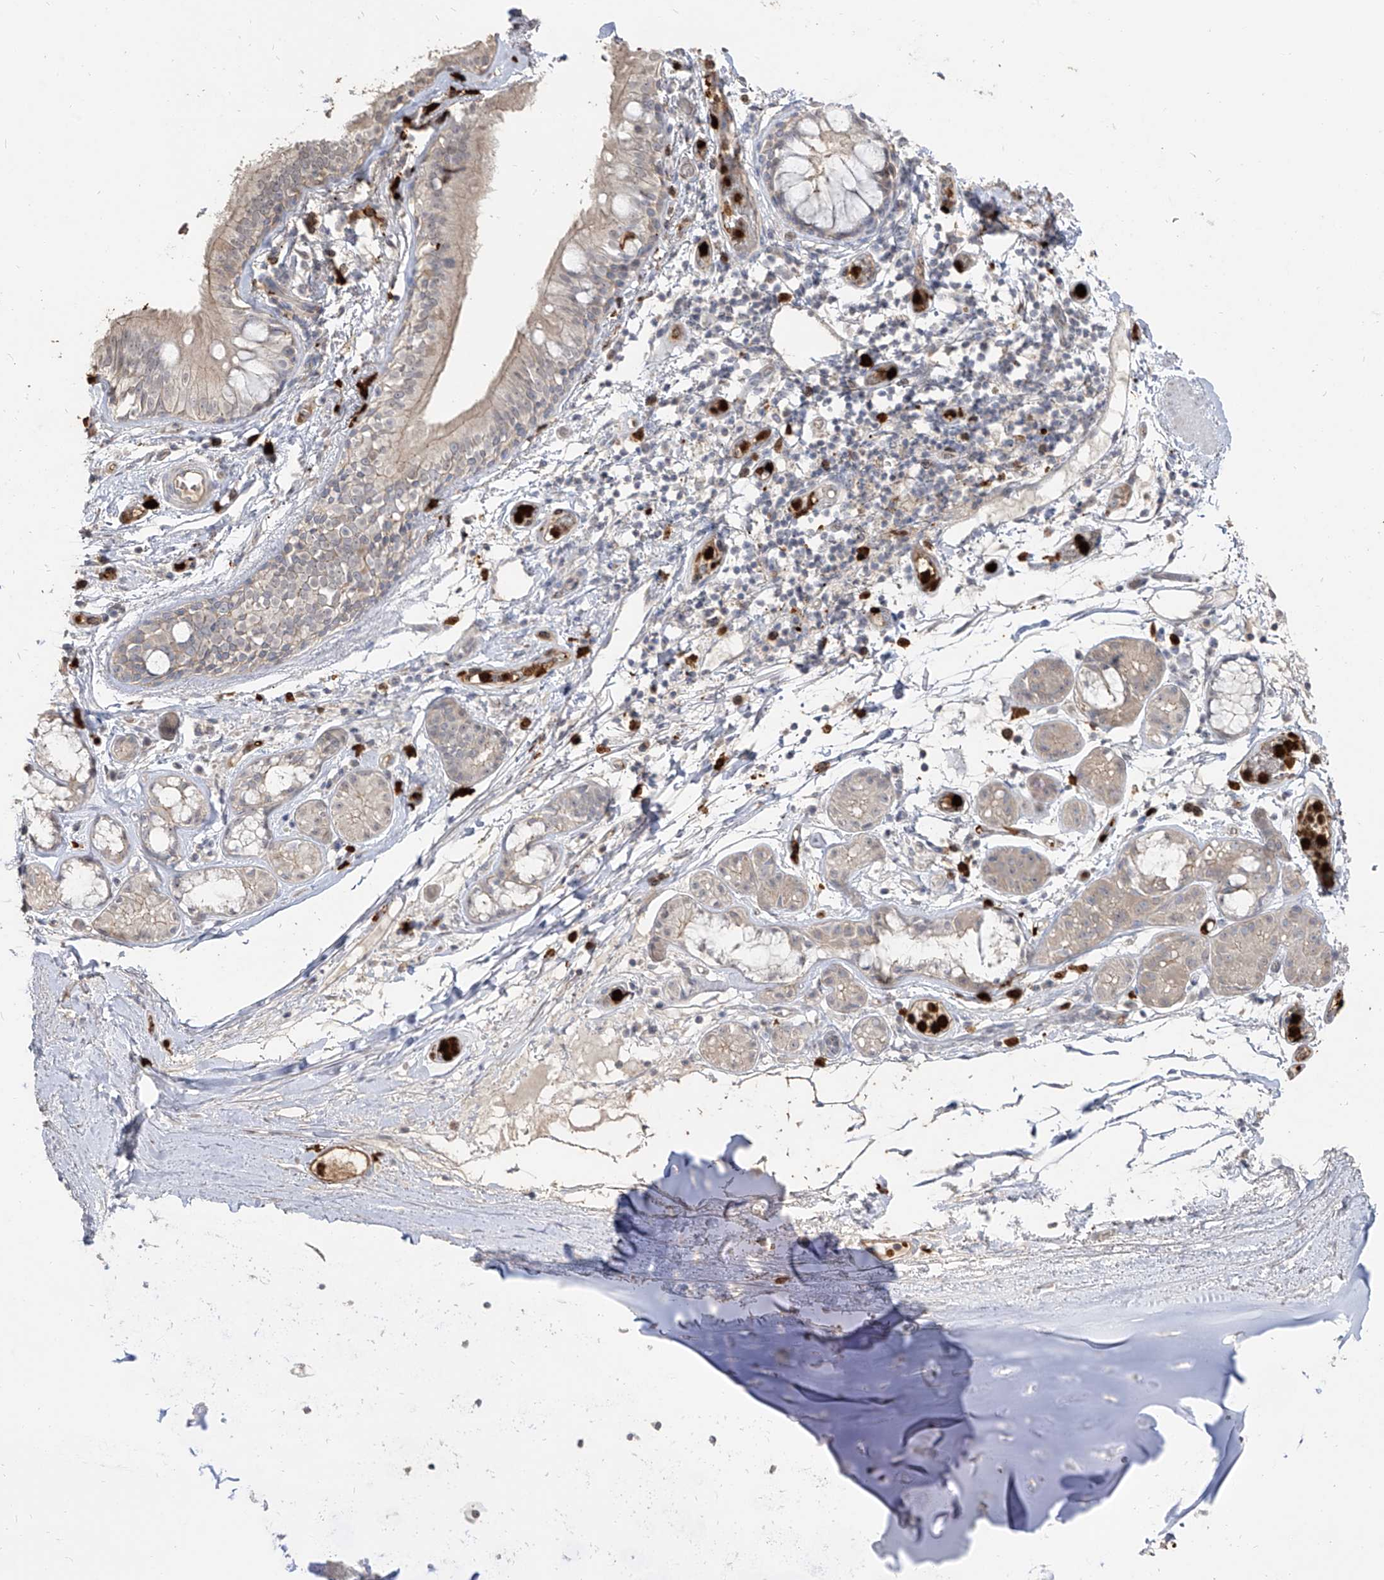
{"staining": {"intensity": "weak", "quantity": "<25%", "location": "cytoplasmic/membranous"}, "tissue": "adipose tissue", "cell_type": "Adipocytes", "image_type": "normal", "snomed": [{"axis": "morphology", "description": "Normal tissue, NOS"}, {"axis": "topography", "description": "Cartilage tissue"}], "caption": "DAB (3,3'-diaminobenzidine) immunohistochemical staining of benign adipose tissue demonstrates no significant positivity in adipocytes. (DAB IHC with hematoxylin counter stain).", "gene": "ZNF227", "patient": {"sex": "female", "age": 63}}